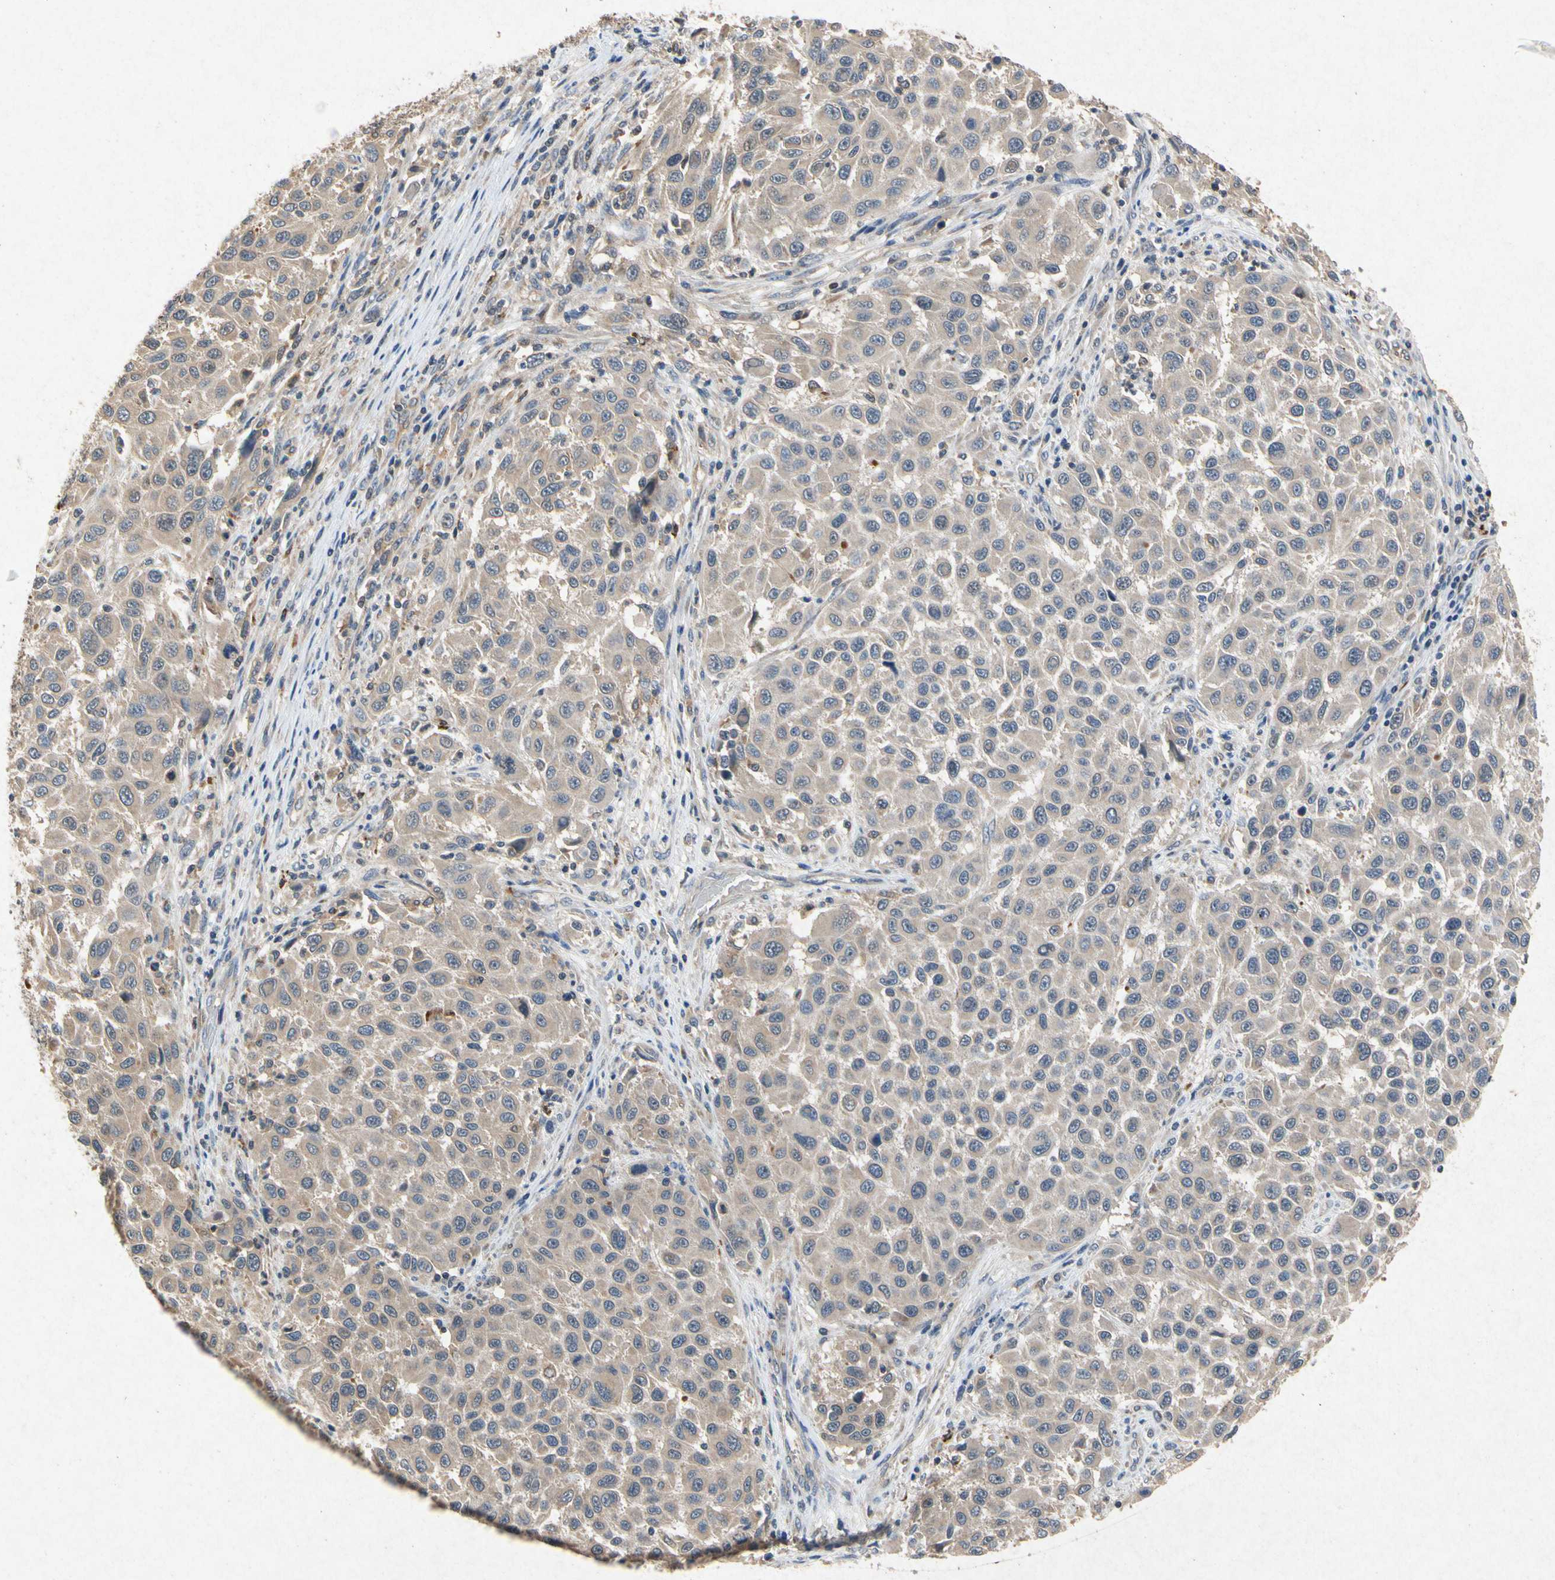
{"staining": {"intensity": "weak", "quantity": ">75%", "location": "cytoplasmic/membranous"}, "tissue": "melanoma", "cell_type": "Tumor cells", "image_type": "cancer", "snomed": [{"axis": "morphology", "description": "Malignant melanoma, Metastatic site"}, {"axis": "topography", "description": "Lymph node"}], "caption": "Malignant melanoma (metastatic site) stained for a protein (brown) shows weak cytoplasmic/membranous positive expression in approximately >75% of tumor cells.", "gene": "RPS6KA1", "patient": {"sex": "male", "age": 61}}